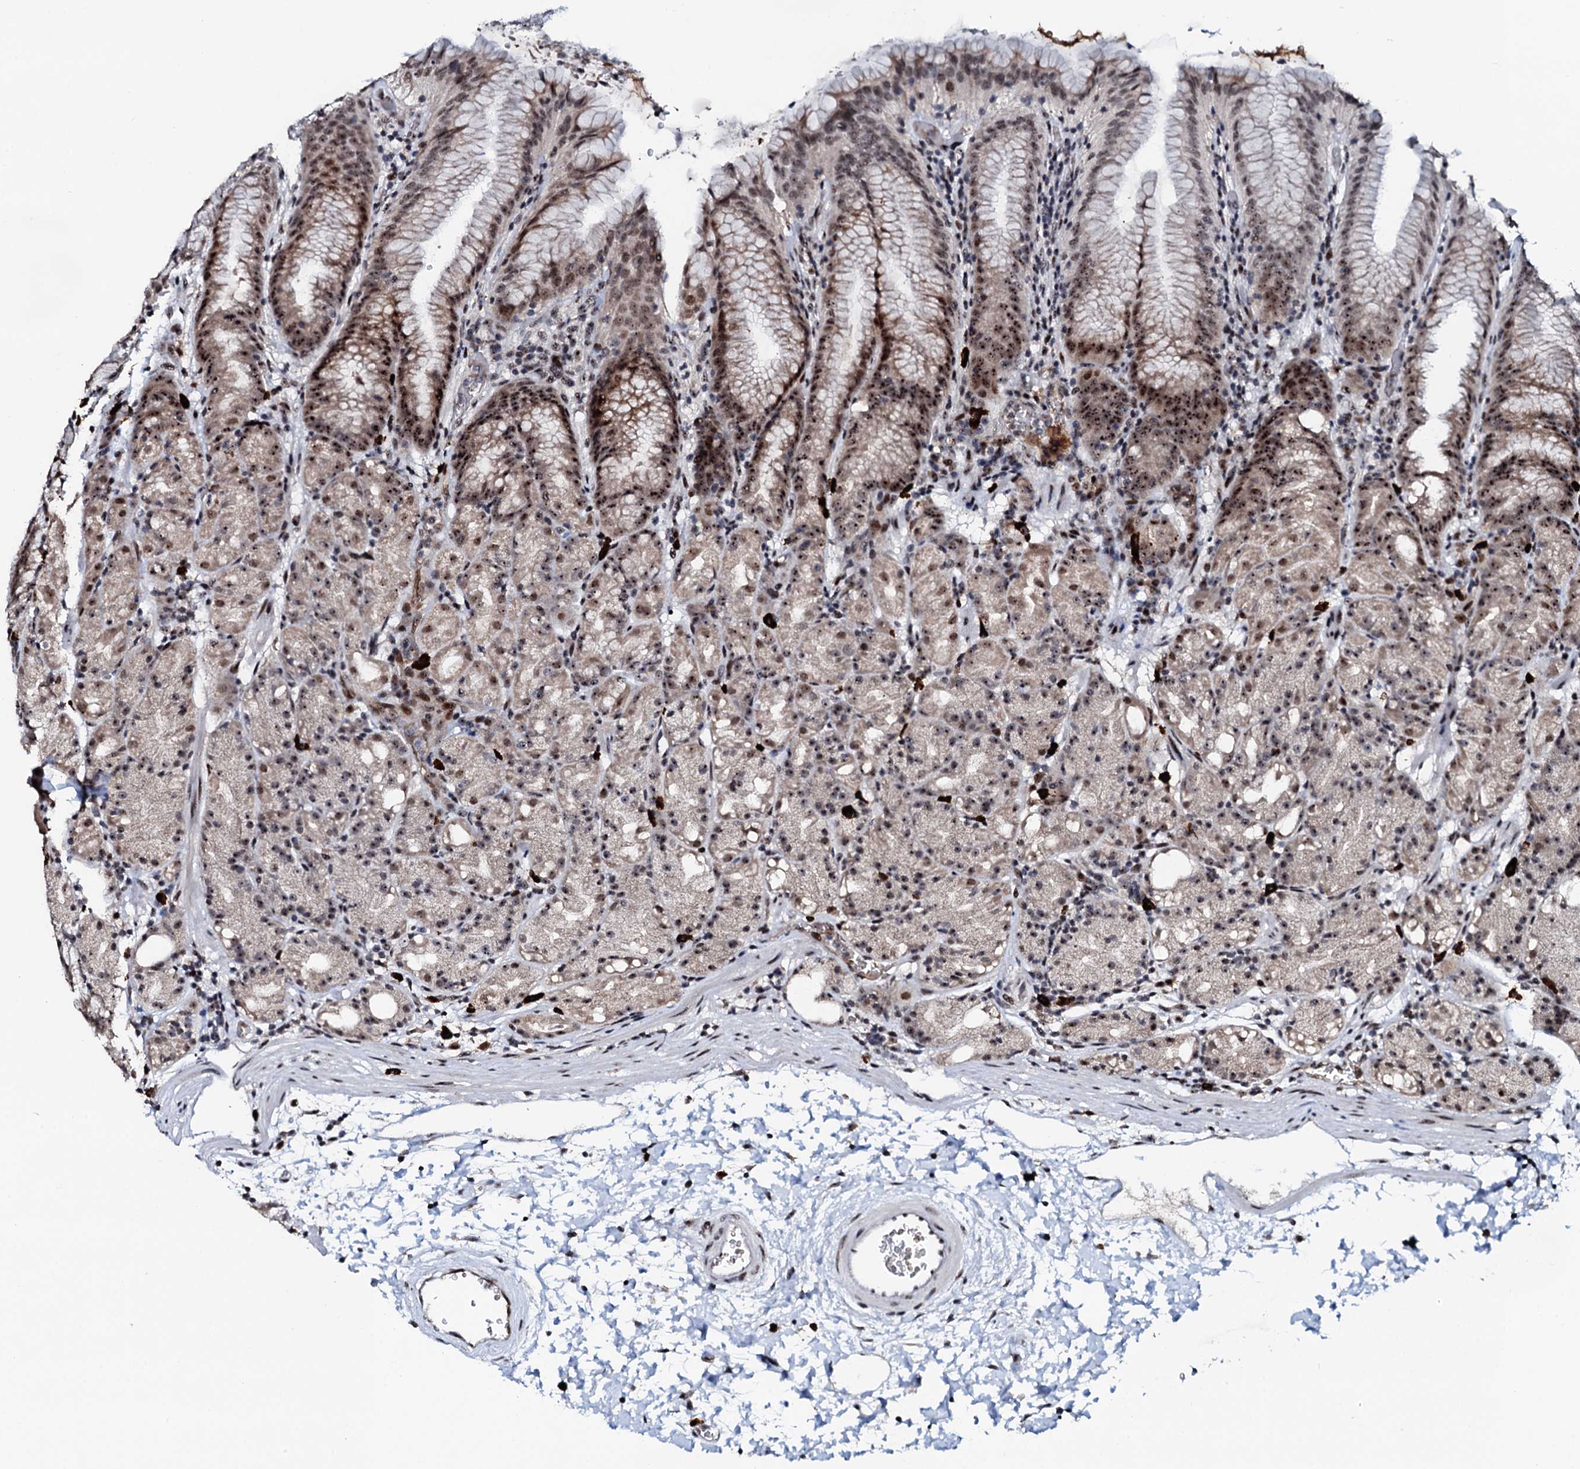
{"staining": {"intensity": "moderate", "quantity": ">75%", "location": "nuclear"}, "tissue": "stomach", "cell_type": "Glandular cells", "image_type": "normal", "snomed": [{"axis": "morphology", "description": "Normal tissue, NOS"}, {"axis": "topography", "description": "Stomach, upper"}], "caption": "High-power microscopy captured an IHC histopathology image of unremarkable stomach, revealing moderate nuclear positivity in approximately >75% of glandular cells.", "gene": "NEUROG3", "patient": {"sex": "male", "age": 48}}